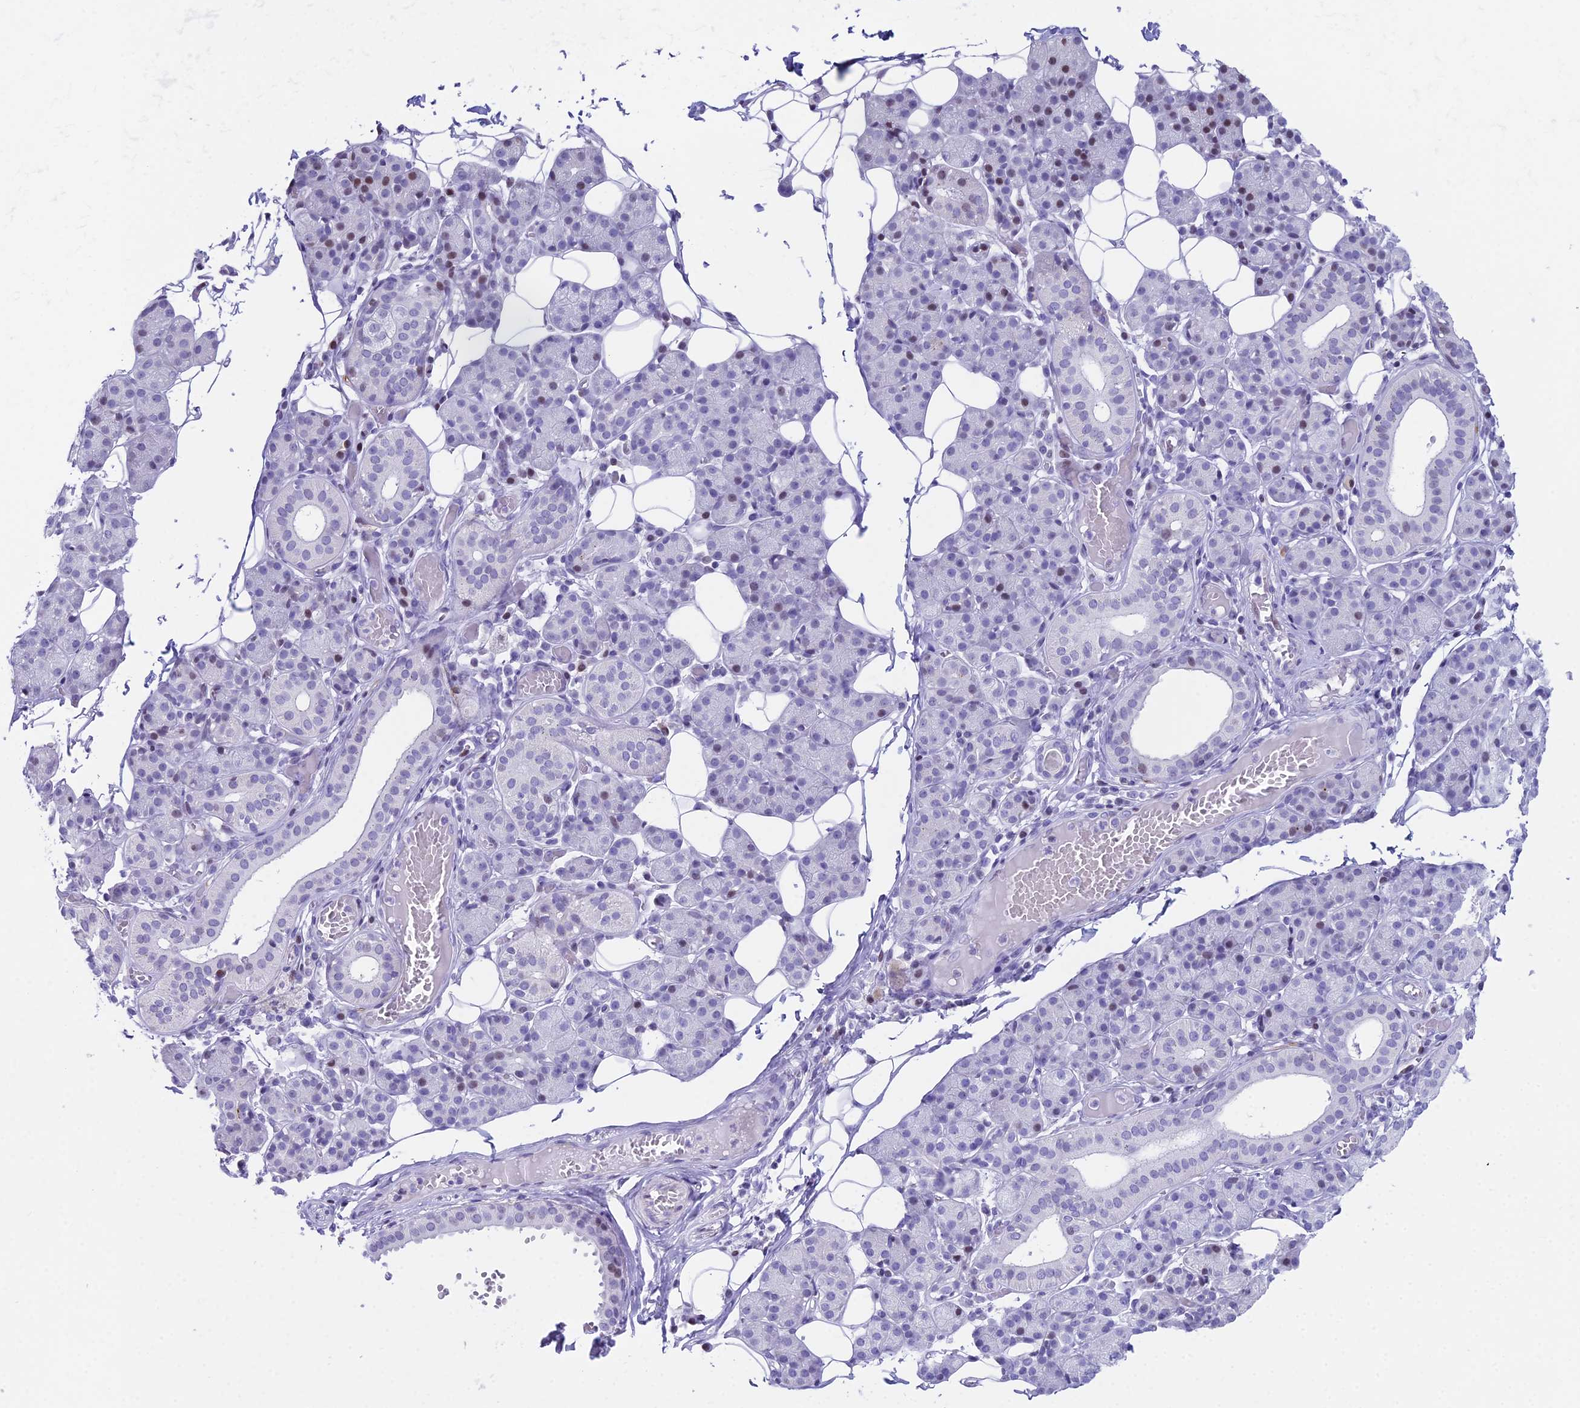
{"staining": {"intensity": "moderate", "quantity": "<25%", "location": "nuclear"}, "tissue": "salivary gland", "cell_type": "Glandular cells", "image_type": "normal", "snomed": [{"axis": "morphology", "description": "Normal tissue, NOS"}, {"axis": "topography", "description": "Salivary gland"}], "caption": "High-power microscopy captured an IHC histopathology image of normal salivary gland, revealing moderate nuclear expression in about <25% of glandular cells. The protein of interest is shown in brown color, while the nuclei are stained blue.", "gene": "CC2D2A", "patient": {"sex": "female", "age": 33}}